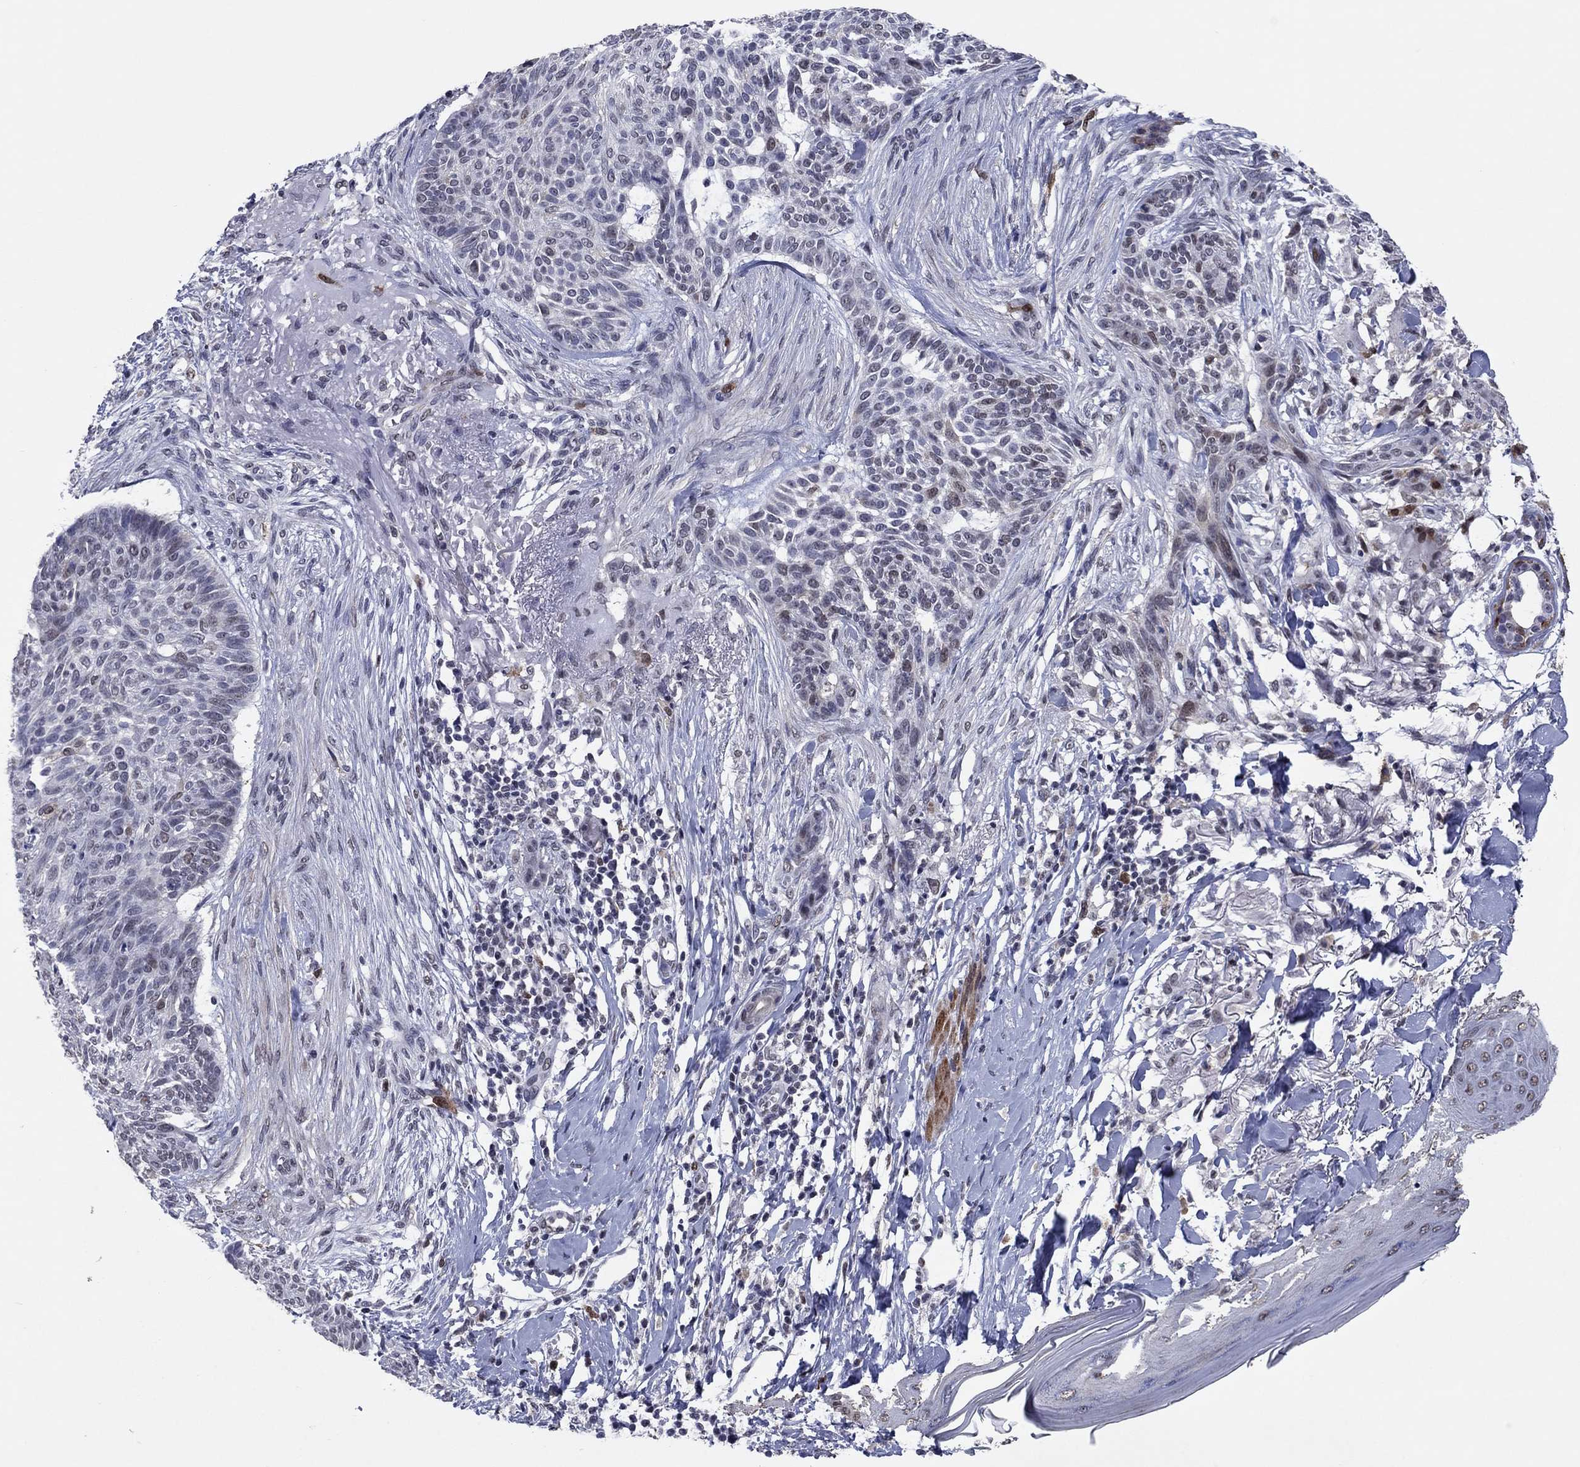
{"staining": {"intensity": "negative", "quantity": "none", "location": "none"}, "tissue": "skin cancer", "cell_type": "Tumor cells", "image_type": "cancer", "snomed": [{"axis": "morphology", "description": "Normal tissue, NOS"}, {"axis": "morphology", "description": "Basal cell carcinoma"}, {"axis": "topography", "description": "Skin"}], "caption": "DAB immunohistochemical staining of basal cell carcinoma (skin) exhibits no significant positivity in tumor cells.", "gene": "TYMS", "patient": {"sex": "male", "age": 84}}